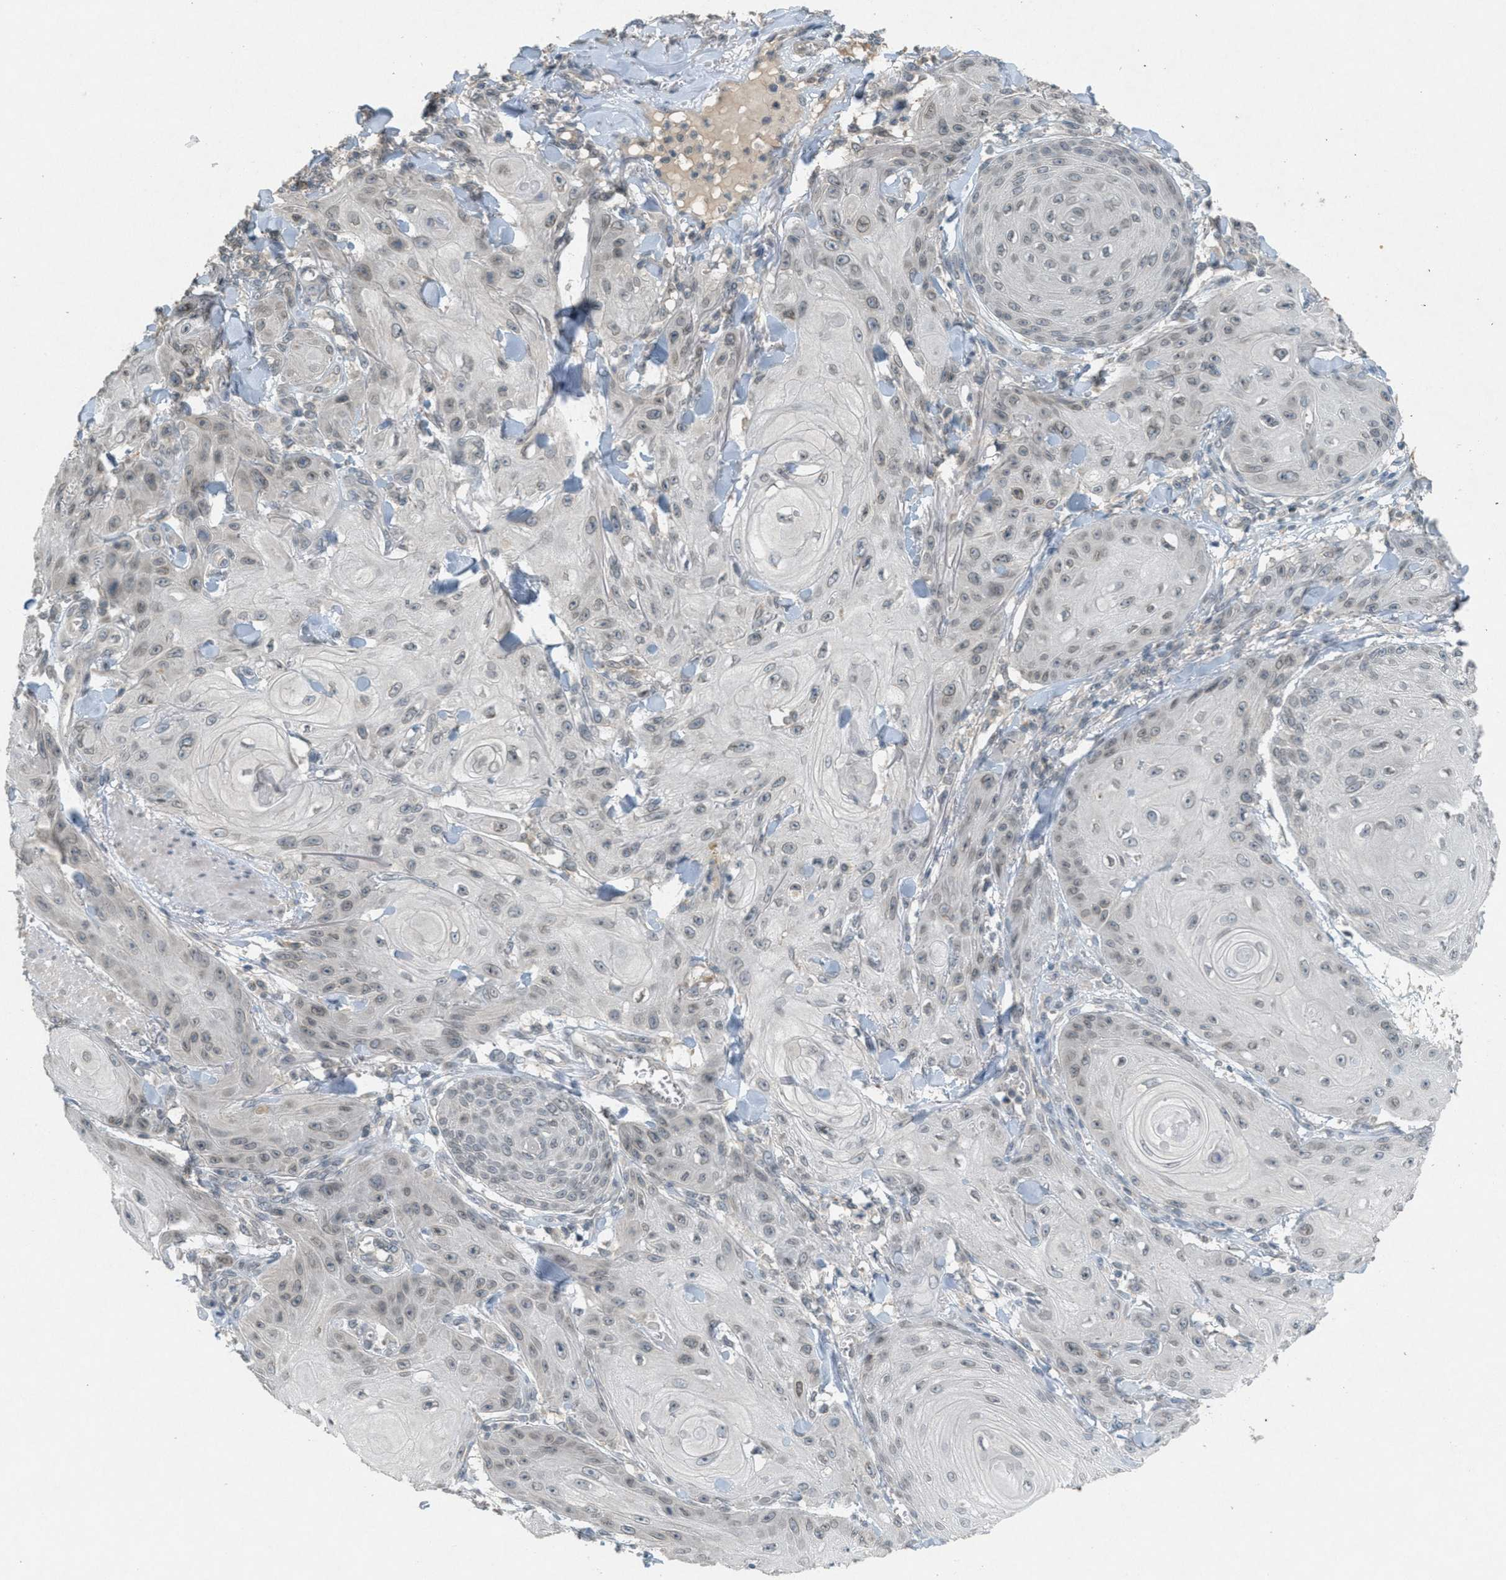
{"staining": {"intensity": "weak", "quantity": "<25%", "location": "nuclear"}, "tissue": "skin cancer", "cell_type": "Tumor cells", "image_type": "cancer", "snomed": [{"axis": "morphology", "description": "Squamous cell carcinoma, NOS"}, {"axis": "topography", "description": "Skin"}], "caption": "DAB immunohistochemical staining of skin cancer reveals no significant expression in tumor cells.", "gene": "ABHD6", "patient": {"sex": "male", "age": 74}}